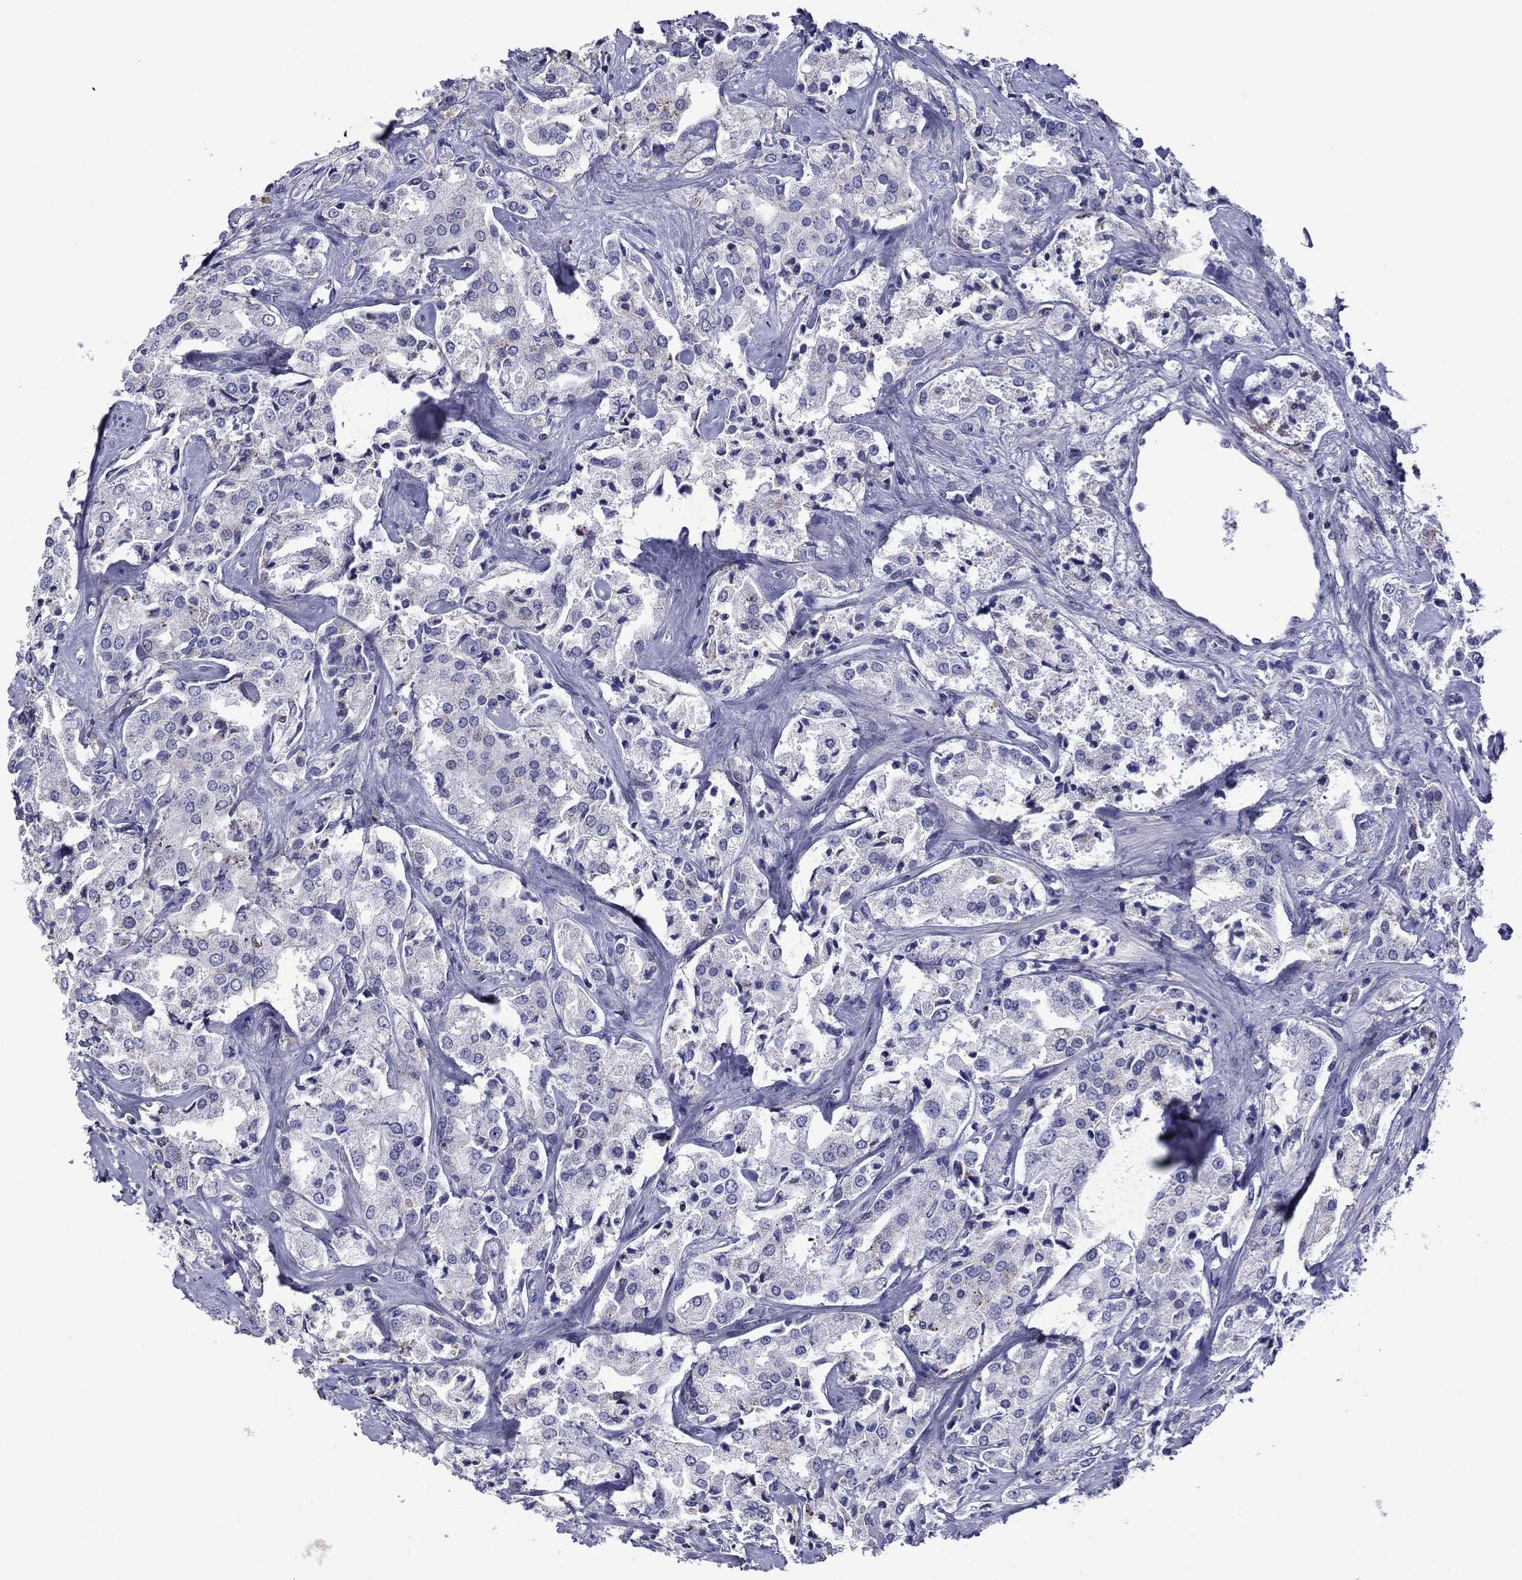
{"staining": {"intensity": "negative", "quantity": "none", "location": "none"}, "tissue": "prostate cancer", "cell_type": "Tumor cells", "image_type": "cancer", "snomed": [{"axis": "morphology", "description": "Adenocarcinoma, NOS"}, {"axis": "topography", "description": "Prostate"}], "caption": "A high-resolution histopathology image shows IHC staining of prostate cancer, which demonstrates no significant positivity in tumor cells. (Immunohistochemistry (ihc), brightfield microscopy, high magnification).", "gene": "PIWIL1", "patient": {"sex": "male", "age": 66}}